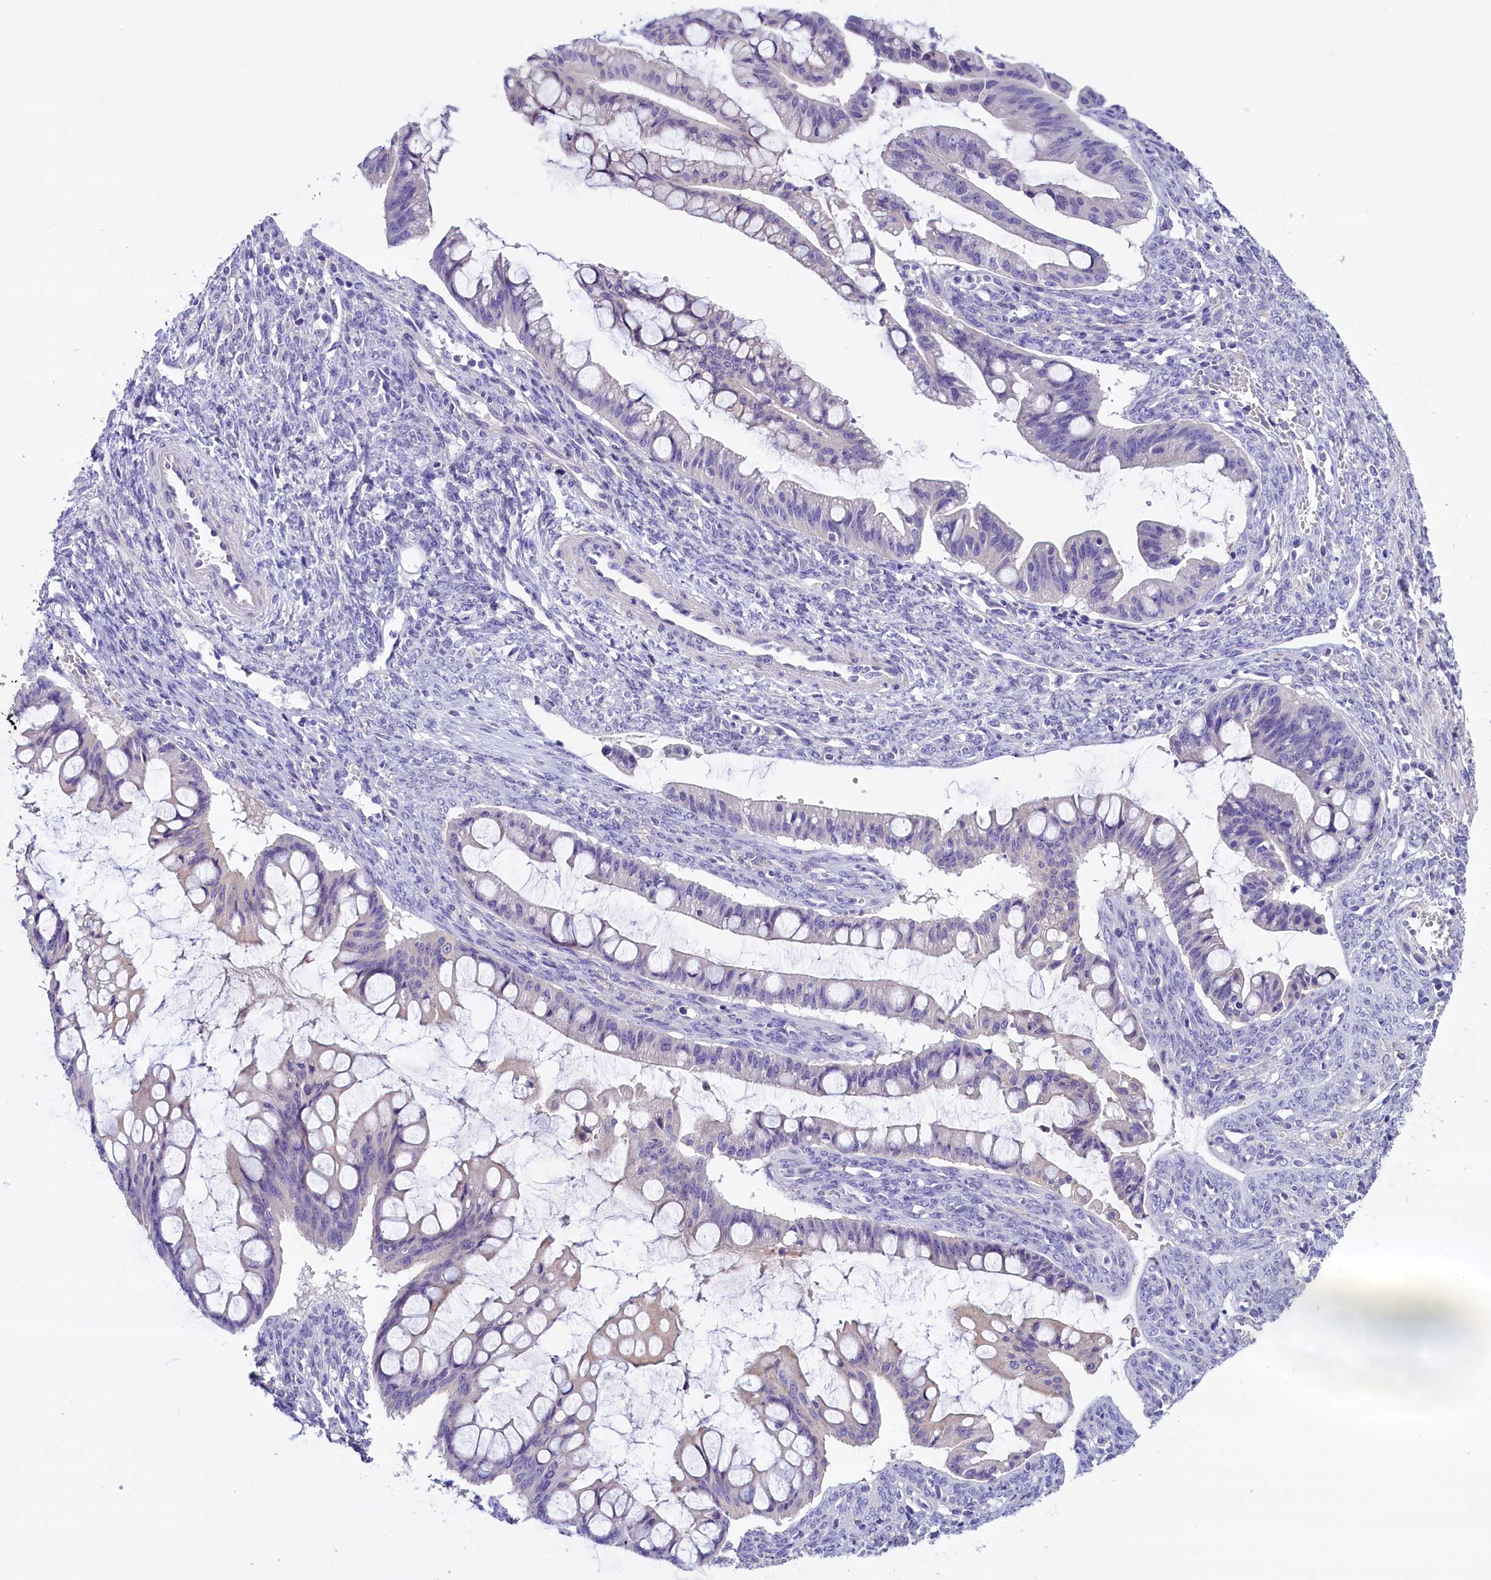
{"staining": {"intensity": "negative", "quantity": "none", "location": "none"}, "tissue": "ovarian cancer", "cell_type": "Tumor cells", "image_type": "cancer", "snomed": [{"axis": "morphology", "description": "Cystadenocarcinoma, mucinous, NOS"}, {"axis": "topography", "description": "Ovary"}], "caption": "Photomicrograph shows no protein staining in tumor cells of ovarian cancer tissue.", "gene": "RTTN", "patient": {"sex": "female", "age": 73}}